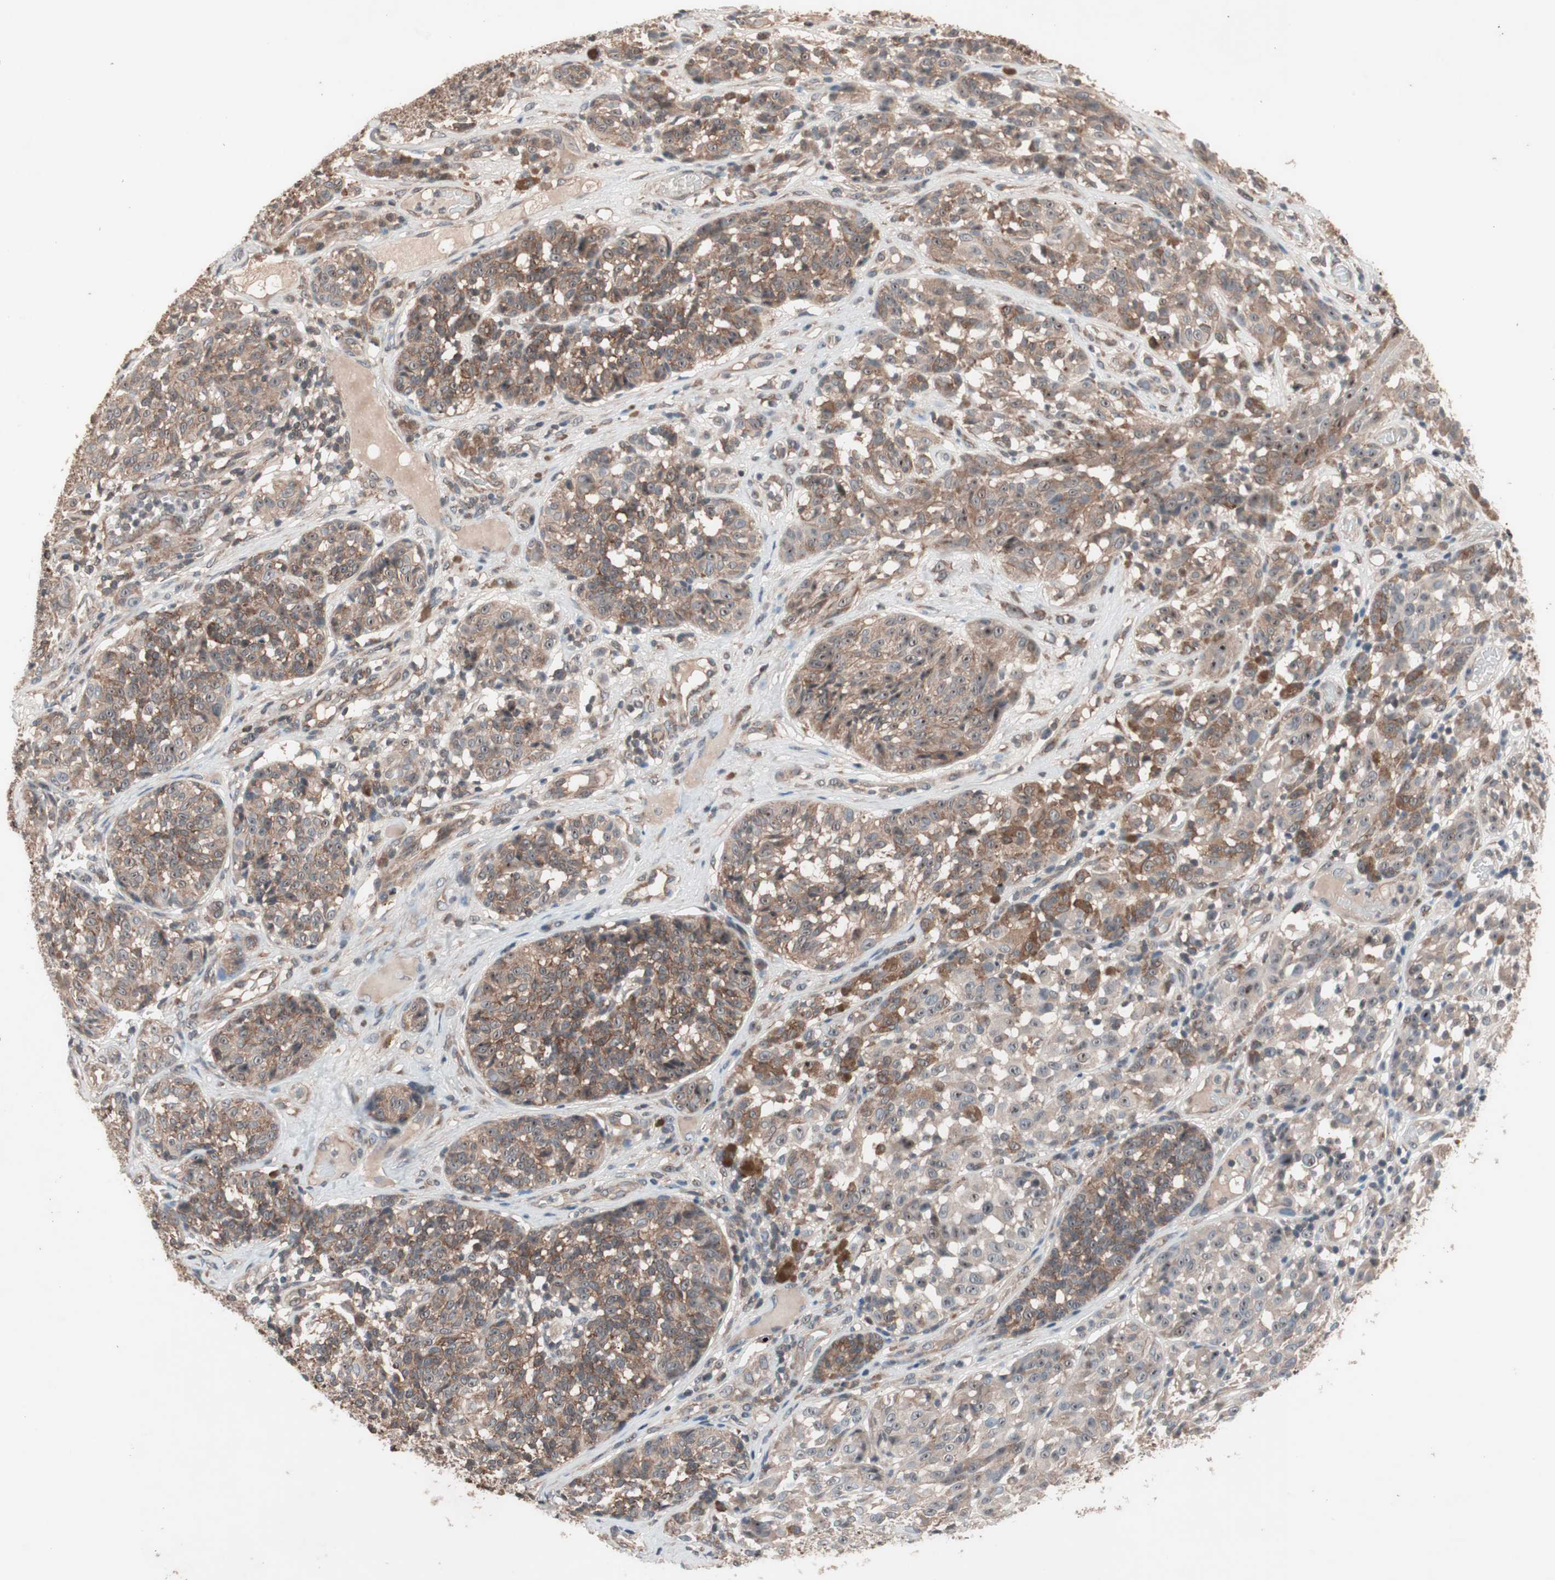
{"staining": {"intensity": "weak", "quantity": "25%-75%", "location": "cytoplasmic/membranous,nuclear"}, "tissue": "melanoma", "cell_type": "Tumor cells", "image_type": "cancer", "snomed": [{"axis": "morphology", "description": "Malignant melanoma, NOS"}, {"axis": "topography", "description": "Skin"}], "caption": "DAB (3,3'-diaminobenzidine) immunohistochemical staining of human malignant melanoma displays weak cytoplasmic/membranous and nuclear protein staining in about 25%-75% of tumor cells.", "gene": "IRS1", "patient": {"sex": "female", "age": 46}}